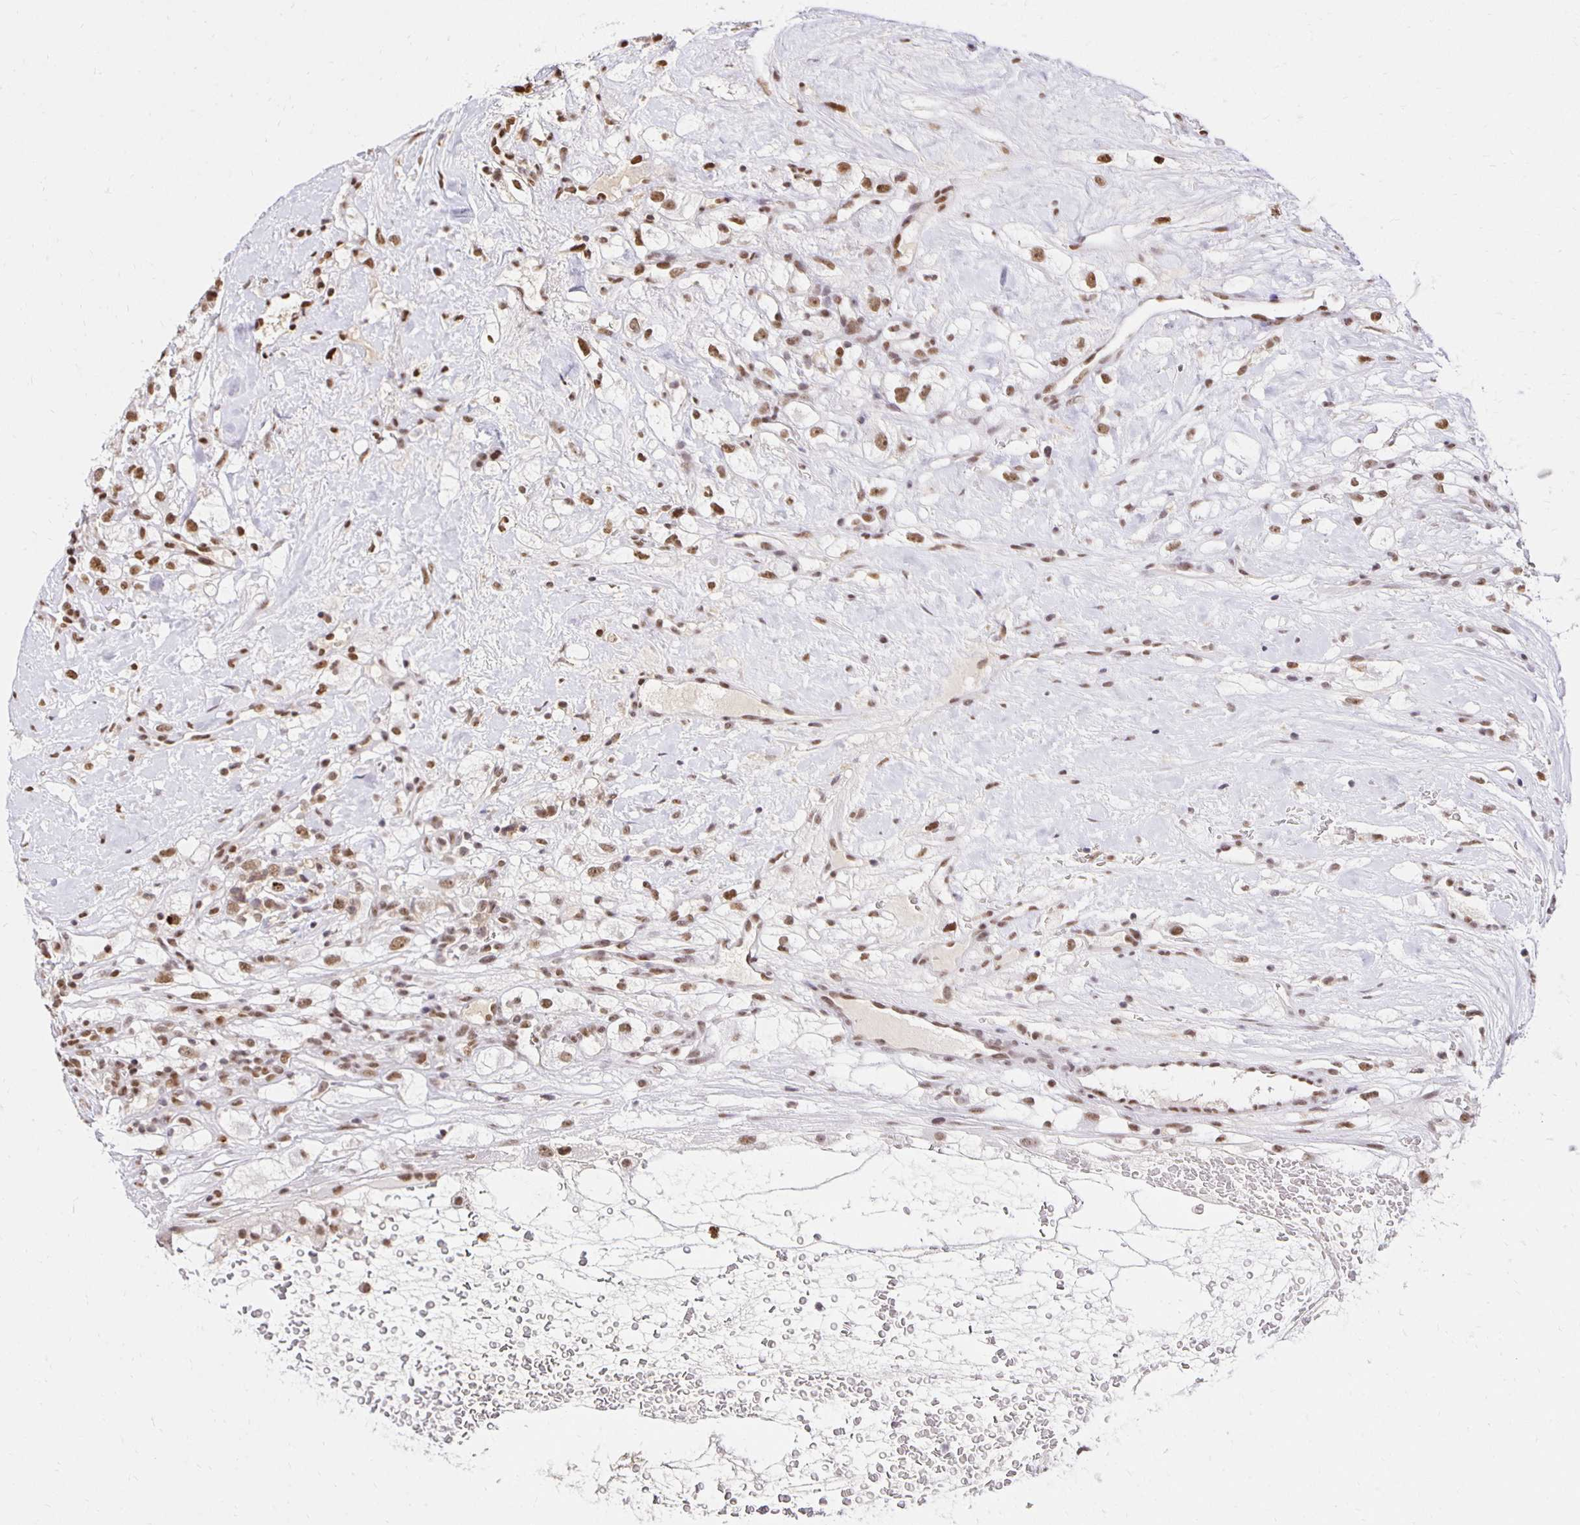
{"staining": {"intensity": "moderate", "quantity": ">75%", "location": "nuclear"}, "tissue": "renal cancer", "cell_type": "Tumor cells", "image_type": "cancer", "snomed": [{"axis": "morphology", "description": "Adenocarcinoma, NOS"}, {"axis": "topography", "description": "Kidney"}], "caption": "High-magnification brightfield microscopy of renal cancer (adenocarcinoma) stained with DAB (brown) and counterstained with hematoxylin (blue). tumor cells exhibit moderate nuclear staining is identified in approximately>75% of cells.", "gene": "ZNF579", "patient": {"sex": "male", "age": 59}}